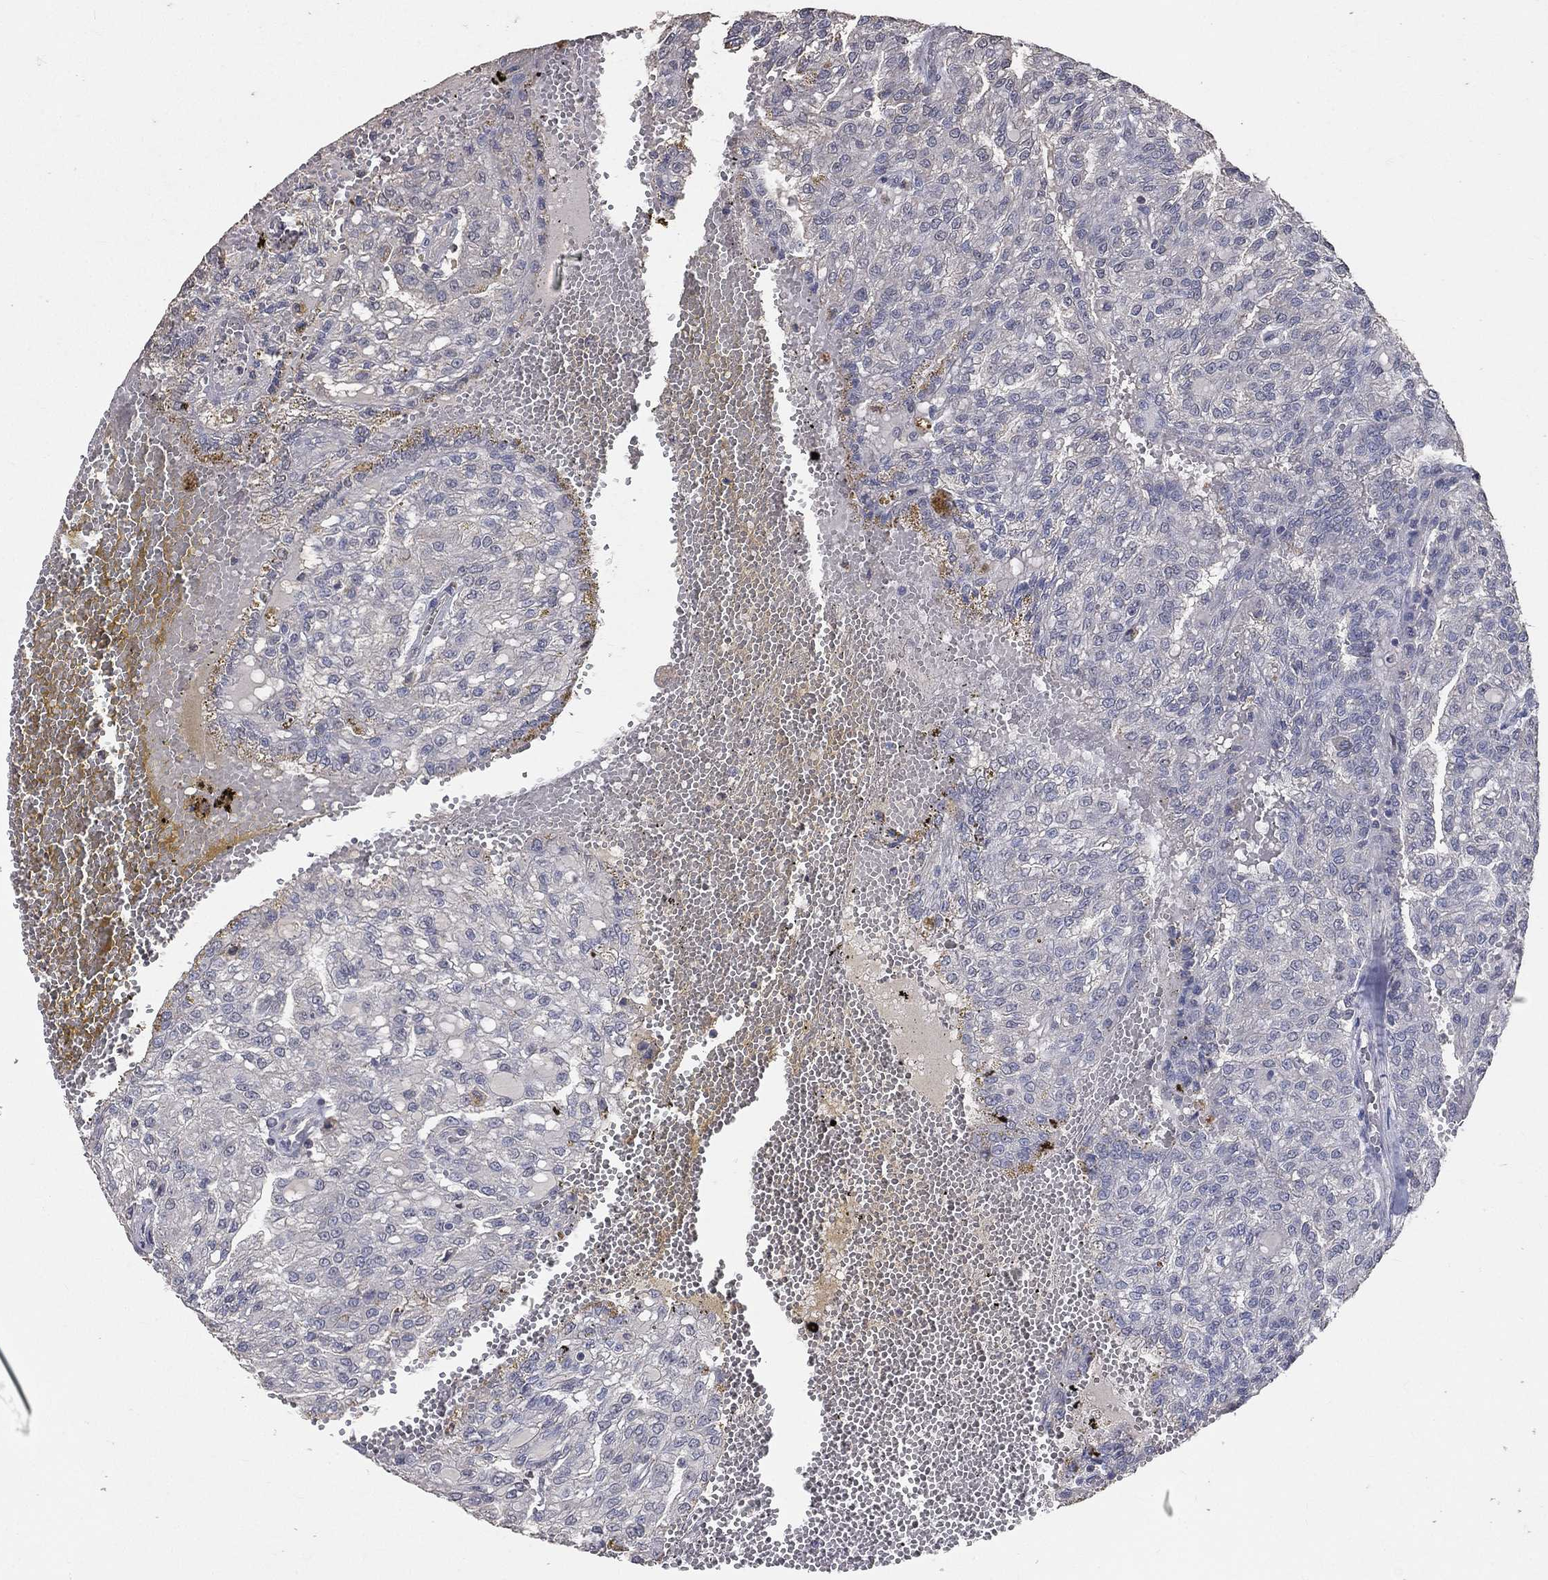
{"staining": {"intensity": "negative", "quantity": "none", "location": "none"}, "tissue": "renal cancer", "cell_type": "Tumor cells", "image_type": "cancer", "snomed": [{"axis": "morphology", "description": "Adenocarcinoma, NOS"}, {"axis": "topography", "description": "Kidney"}], "caption": "Adenocarcinoma (renal) was stained to show a protein in brown. There is no significant expression in tumor cells.", "gene": "SNAP25", "patient": {"sex": "male", "age": 63}}